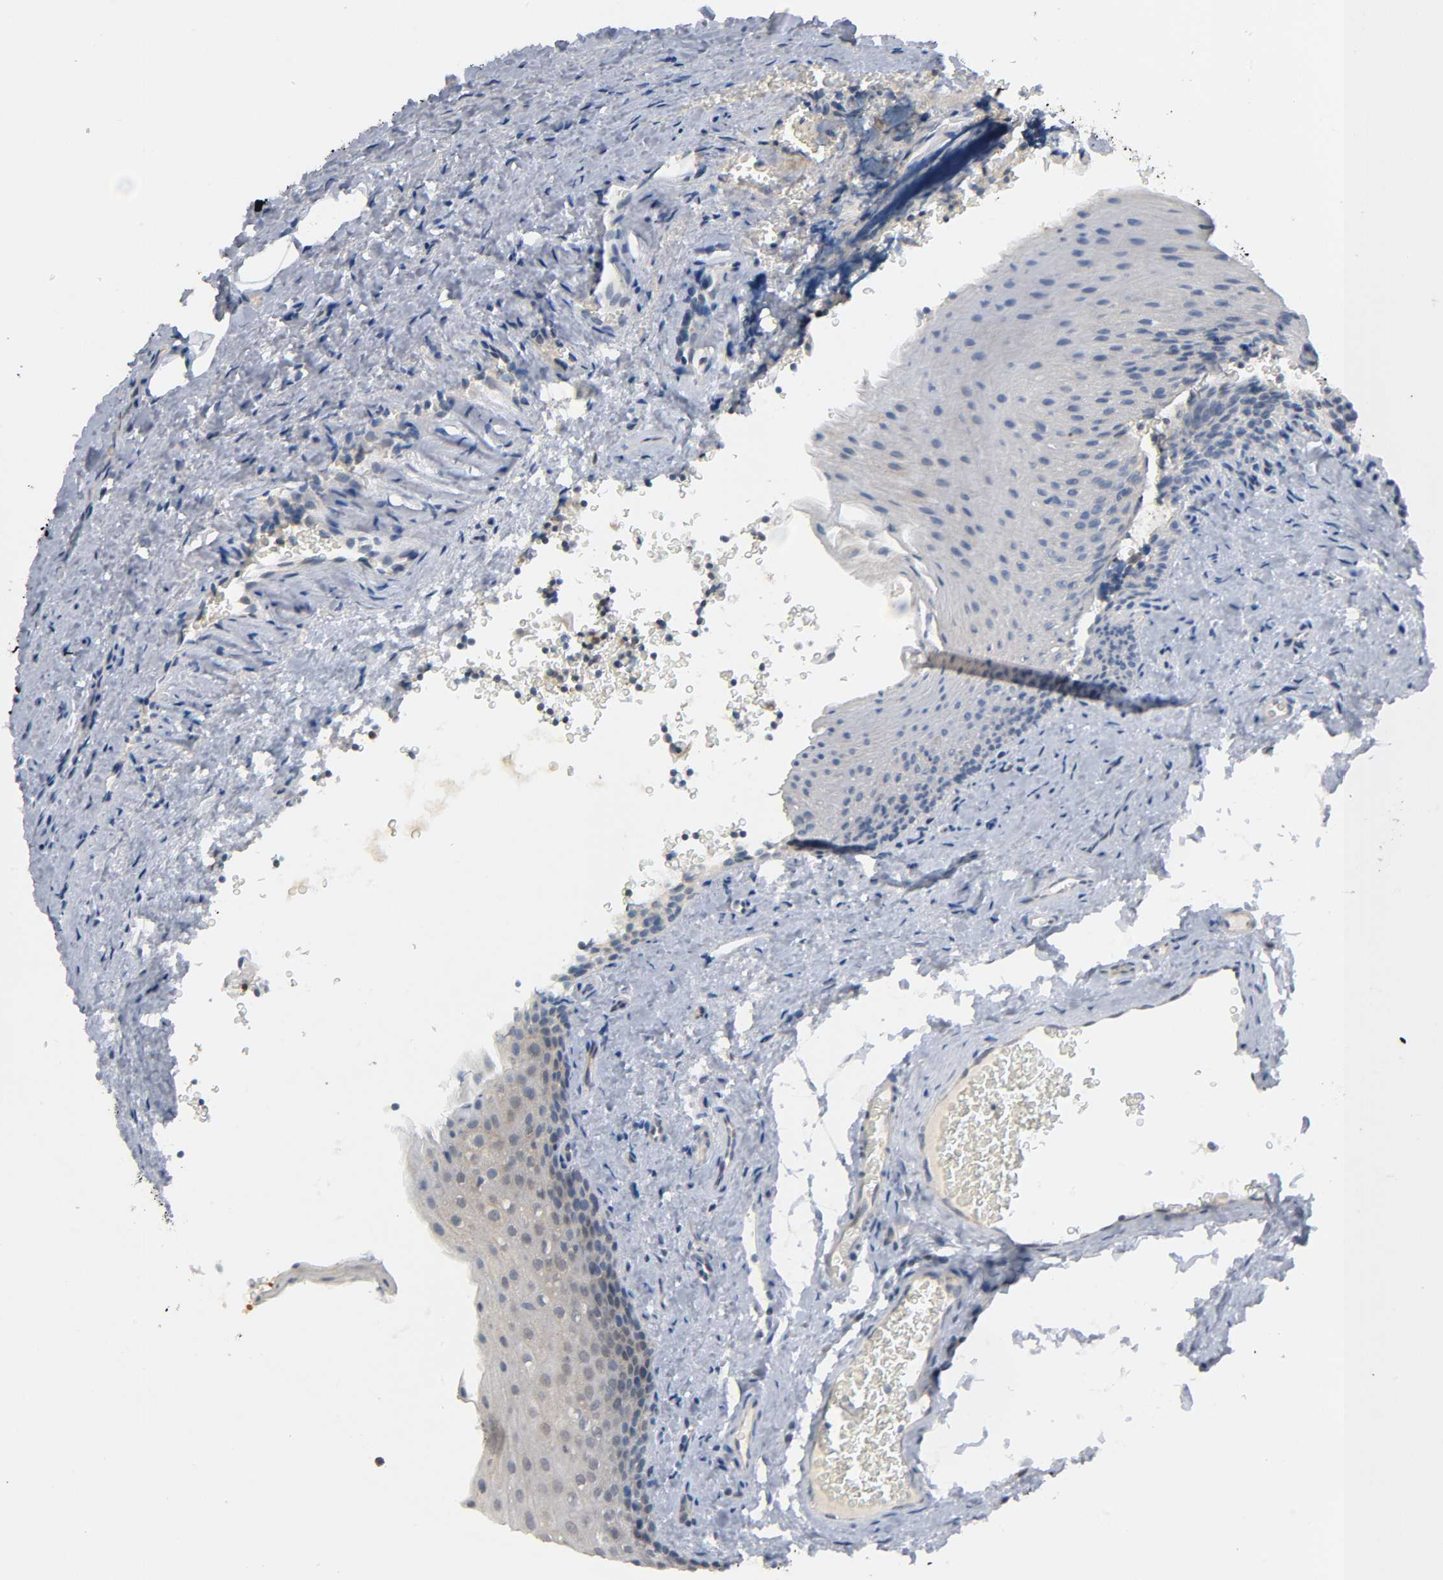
{"staining": {"intensity": "weak", "quantity": "<25%", "location": "cytoplasmic/membranous"}, "tissue": "oral mucosa", "cell_type": "Squamous epithelial cells", "image_type": "normal", "snomed": [{"axis": "morphology", "description": "Normal tissue, NOS"}, {"axis": "topography", "description": "Oral tissue"}], "caption": "Human oral mucosa stained for a protein using immunohistochemistry (IHC) shows no staining in squamous epithelial cells.", "gene": "MAPK8", "patient": {"sex": "male", "age": 20}}